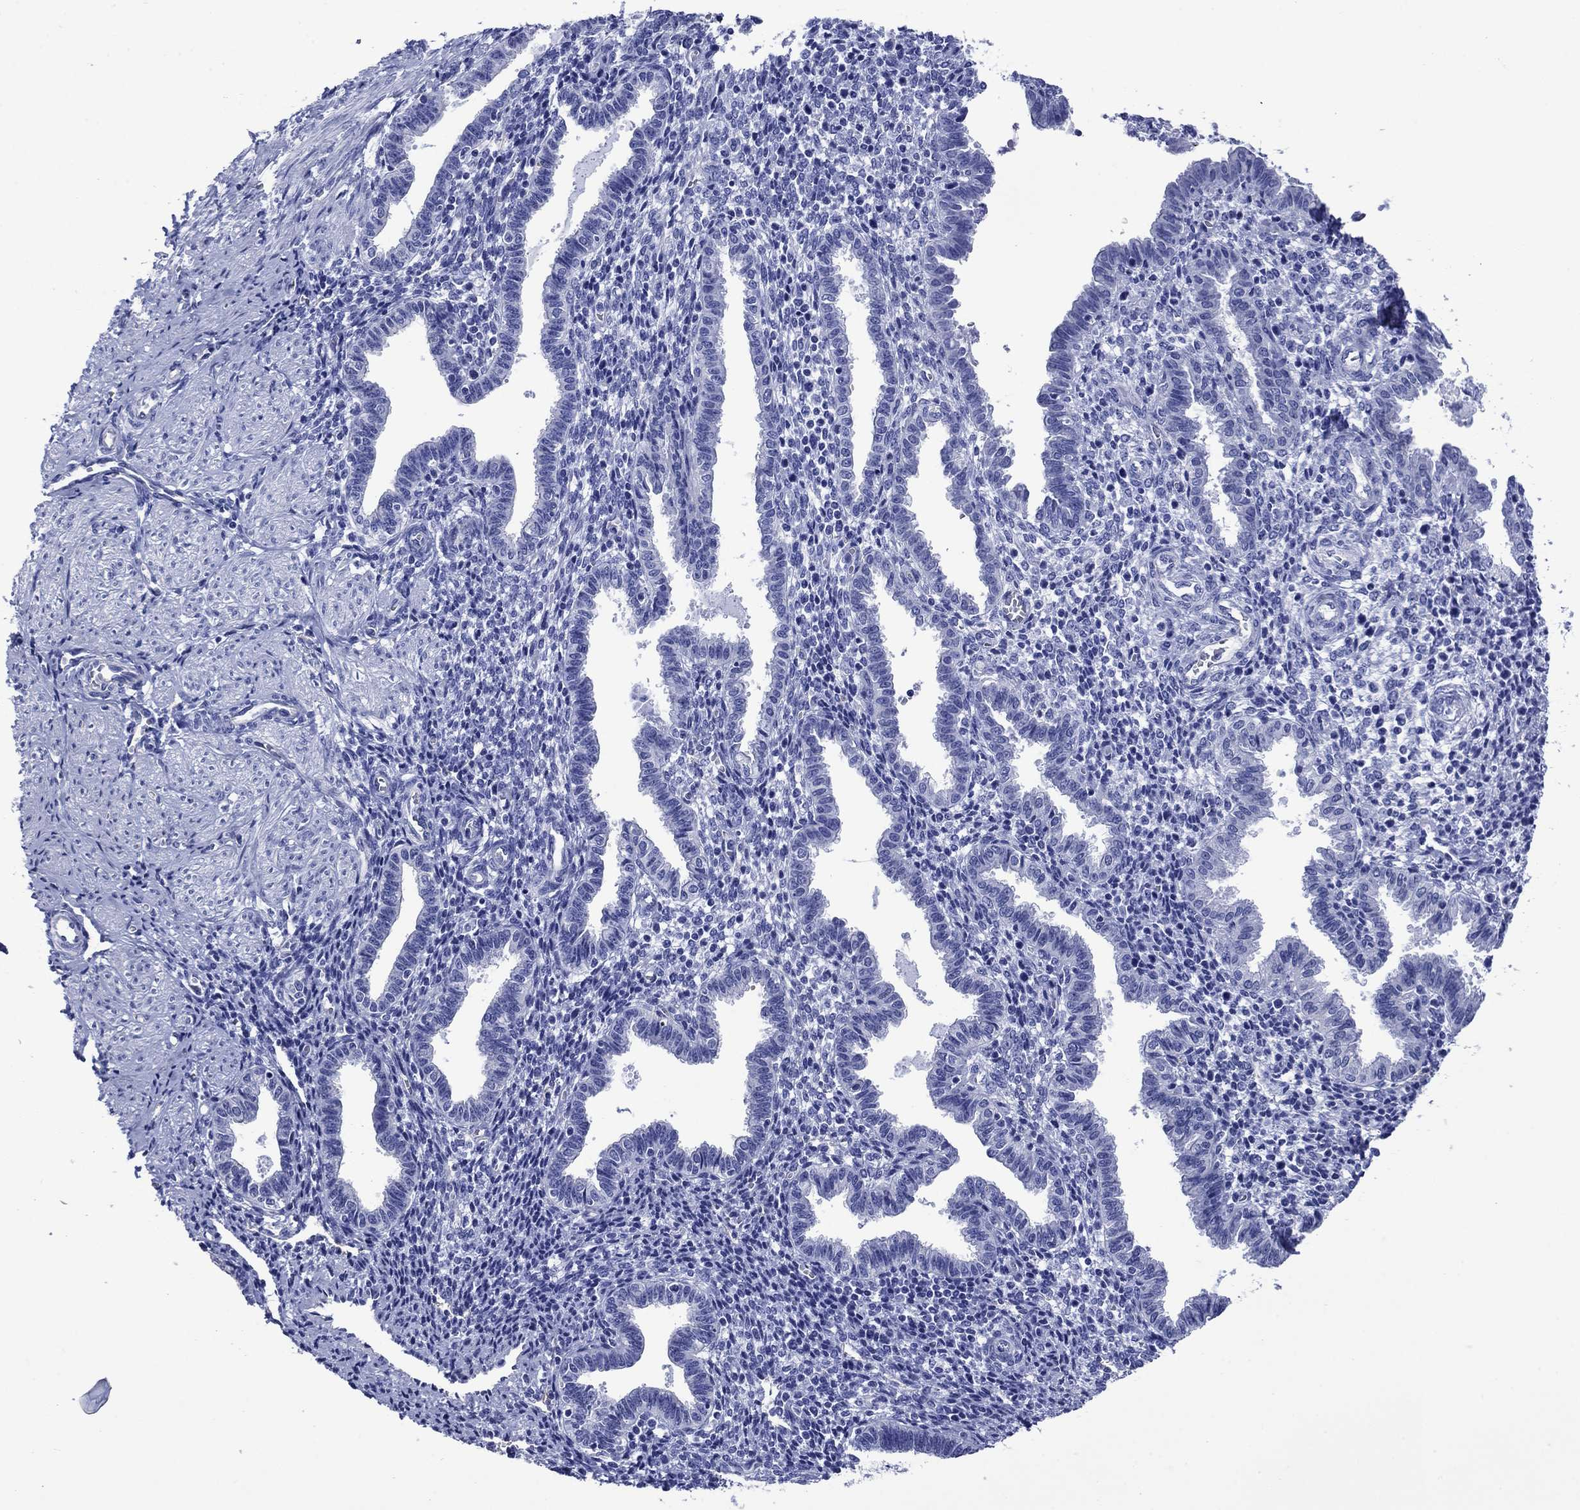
{"staining": {"intensity": "negative", "quantity": "none", "location": "none"}, "tissue": "endometrium", "cell_type": "Cells in endometrial stroma", "image_type": "normal", "snomed": [{"axis": "morphology", "description": "Normal tissue, NOS"}, {"axis": "topography", "description": "Endometrium"}], "caption": "Immunohistochemical staining of normal endometrium exhibits no significant staining in cells in endometrial stroma.", "gene": "SLC1A2", "patient": {"sex": "female", "age": 37}}